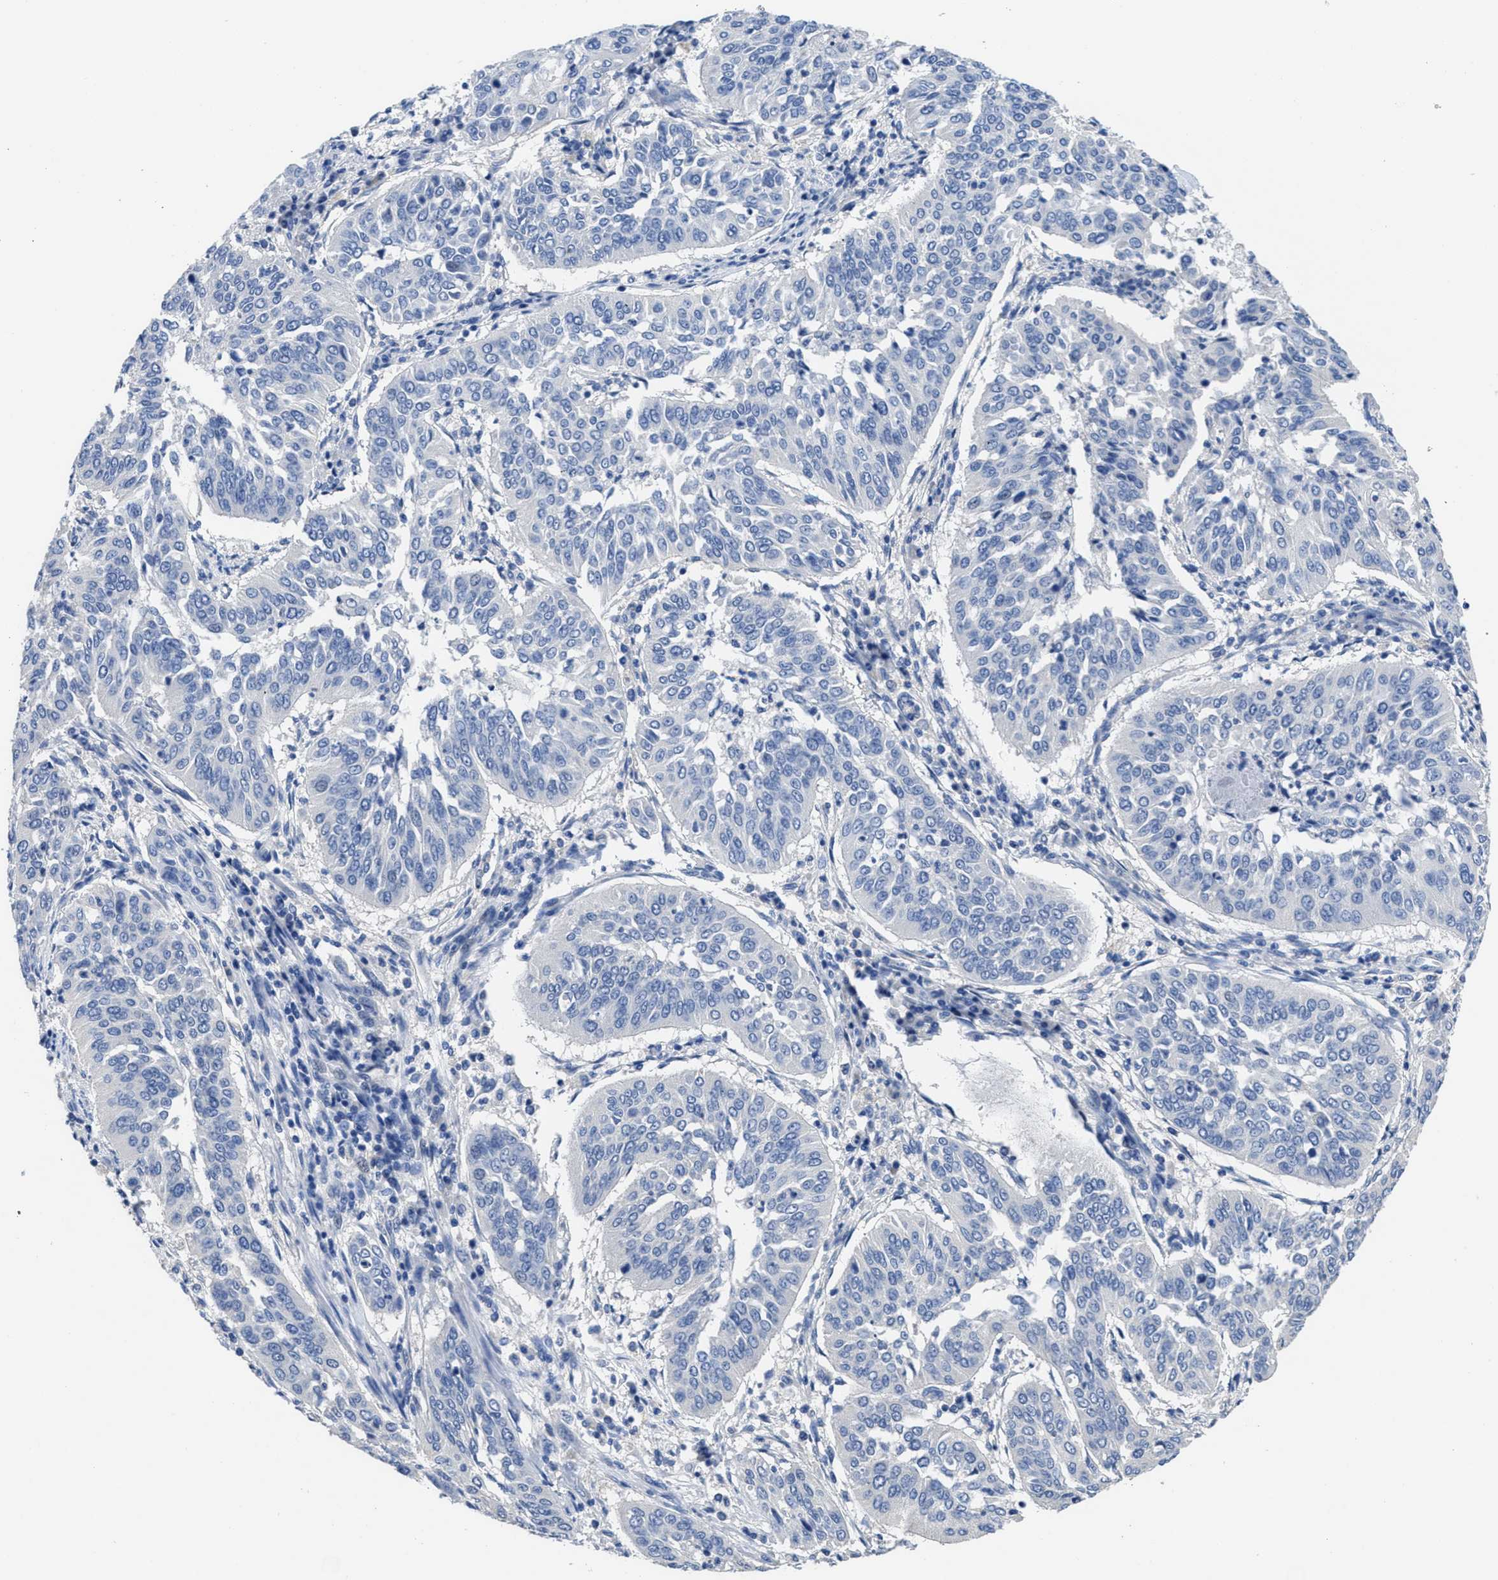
{"staining": {"intensity": "negative", "quantity": "none", "location": "none"}, "tissue": "cervical cancer", "cell_type": "Tumor cells", "image_type": "cancer", "snomed": [{"axis": "morphology", "description": "Normal tissue, NOS"}, {"axis": "morphology", "description": "Squamous cell carcinoma, NOS"}, {"axis": "topography", "description": "Cervix"}], "caption": "A high-resolution histopathology image shows immunohistochemistry staining of cervical cancer, which exhibits no significant staining in tumor cells.", "gene": "CA9", "patient": {"sex": "female", "age": 39}}